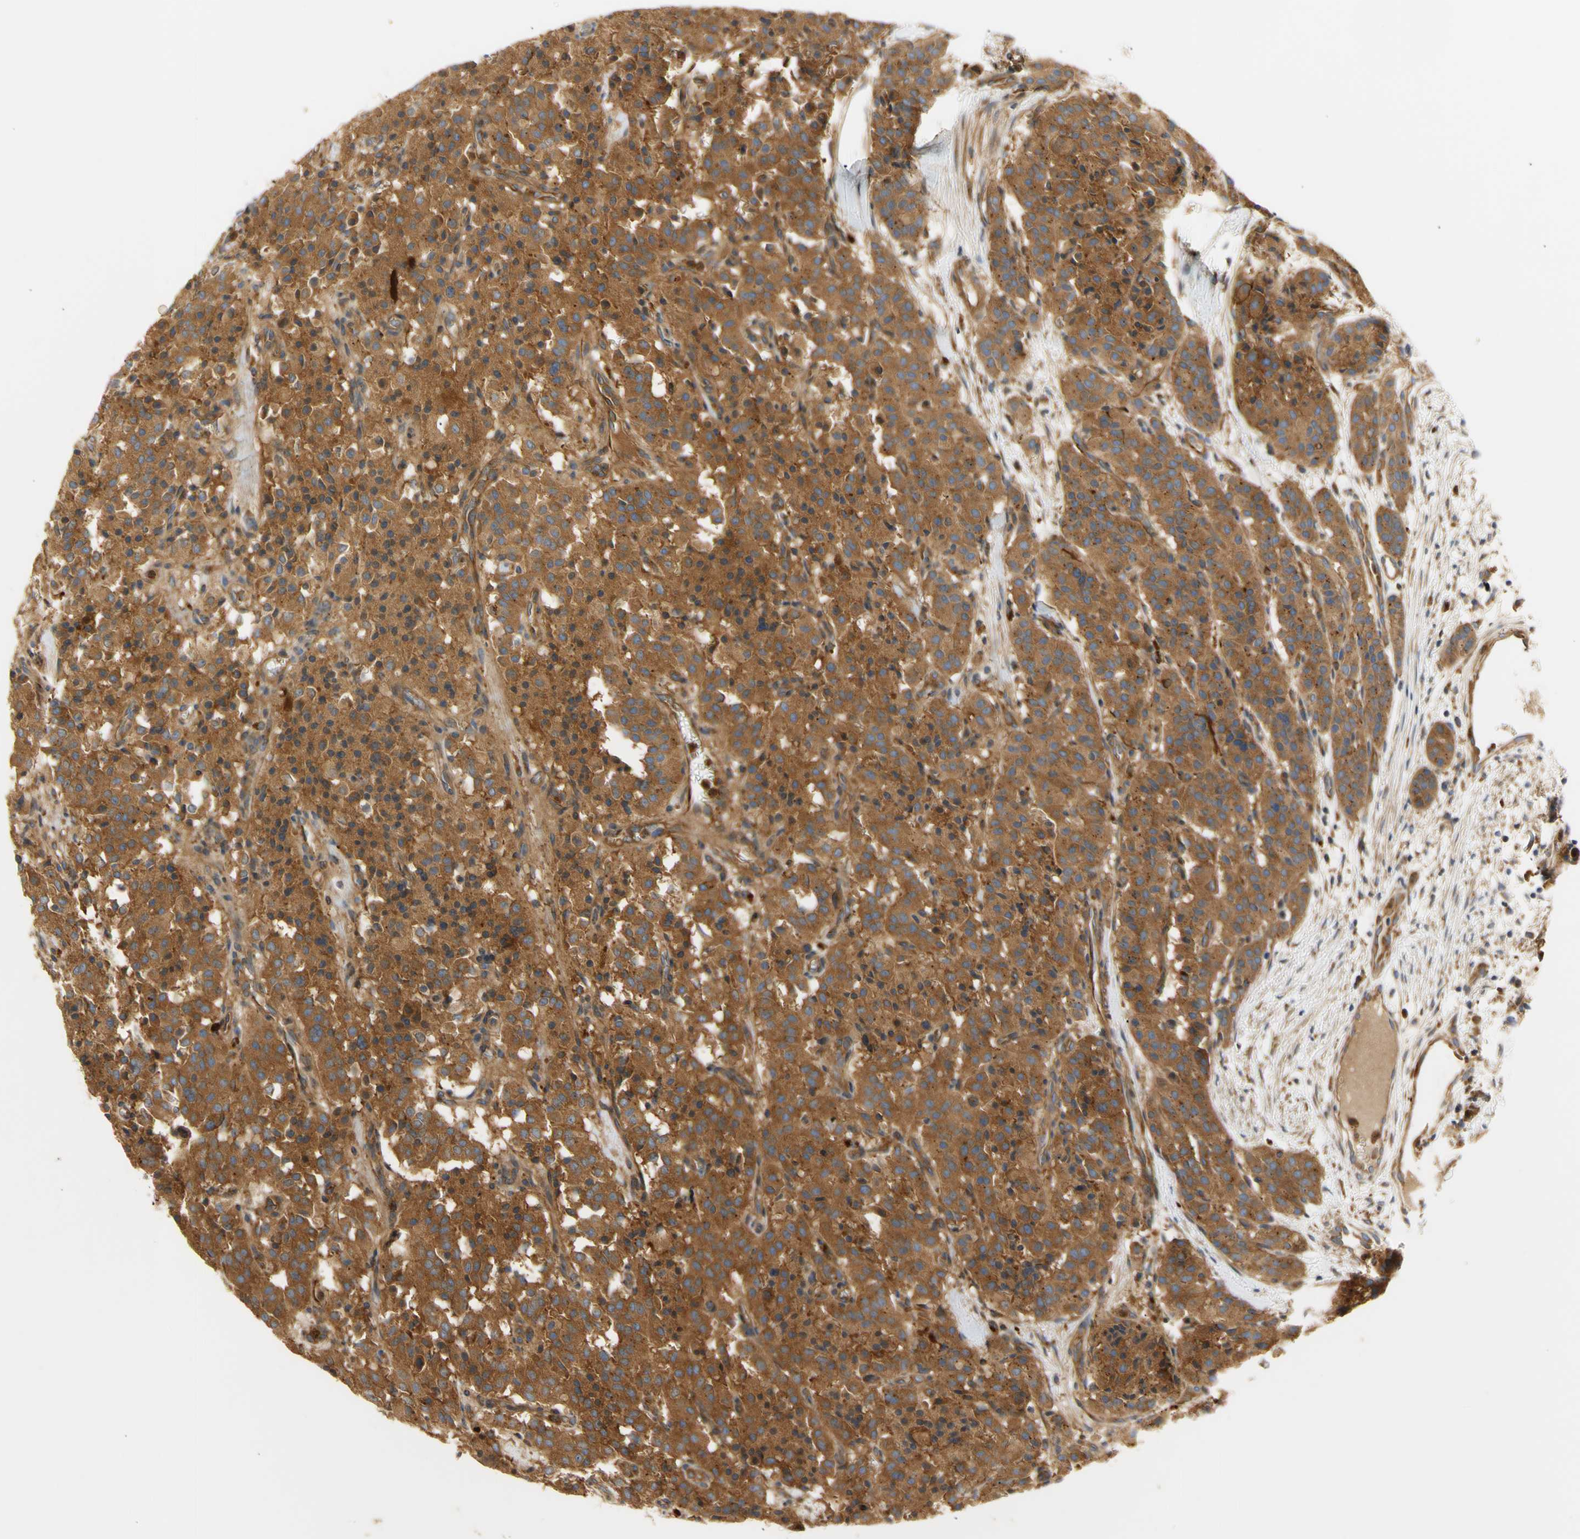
{"staining": {"intensity": "moderate", "quantity": ">75%", "location": "cytoplasmic/membranous"}, "tissue": "carcinoid", "cell_type": "Tumor cells", "image_type": "cancer", "snomed": [{"axis": "morphology", "description": "Carcinoid, malignant, NOS"}, {"axis": "topography", "description": "Lung"}], "caption": "Carcinoid (malignant) was stained to show a protein in brown. There is medium levels of moderate cytoplasmic/membranous positivity in about >75% of tumor cells.", "gene": "TUBG2", "patient": {"sex": "male", "age": 30}}